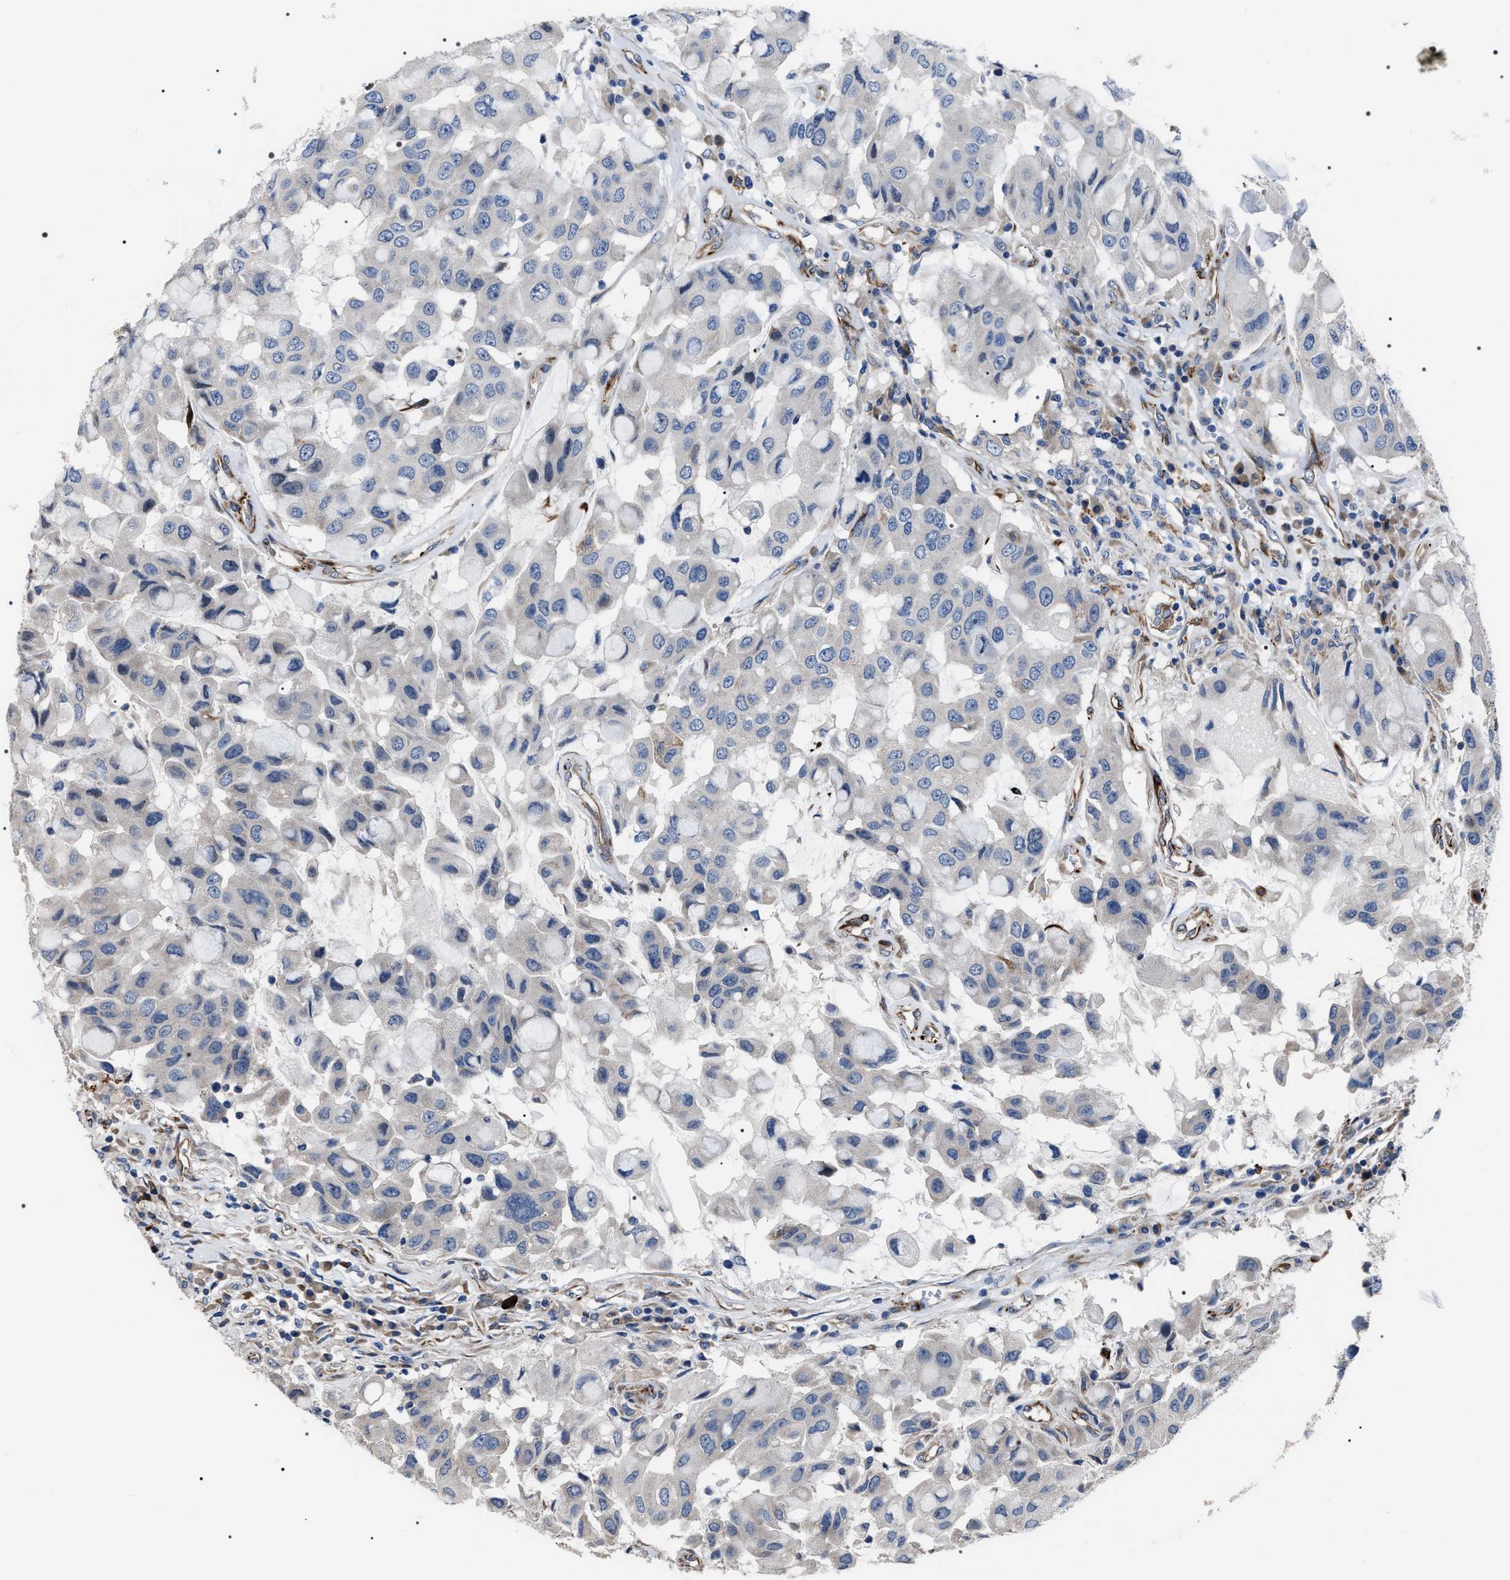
{"staining": {"intensity": "negative", "quantity": "none", "location": "none"}, "tissue": "breast cancer", "cell_type": "Tumor cells", "image_type": "cancer", "snomed": [{"axis": "morphology", "description": "Duct carcinoma"}, {"axis": "topography", "description": "Breast"}], "caption": "DAB (3,3'-diaminobenzidine) immunohistochemical staining of human breast cancer (intraductal carcinoma) demonstrates no significant expression in tumor cells.", "gene": "PKD1L1", "patient": {"sex": "female", "age": 27}}